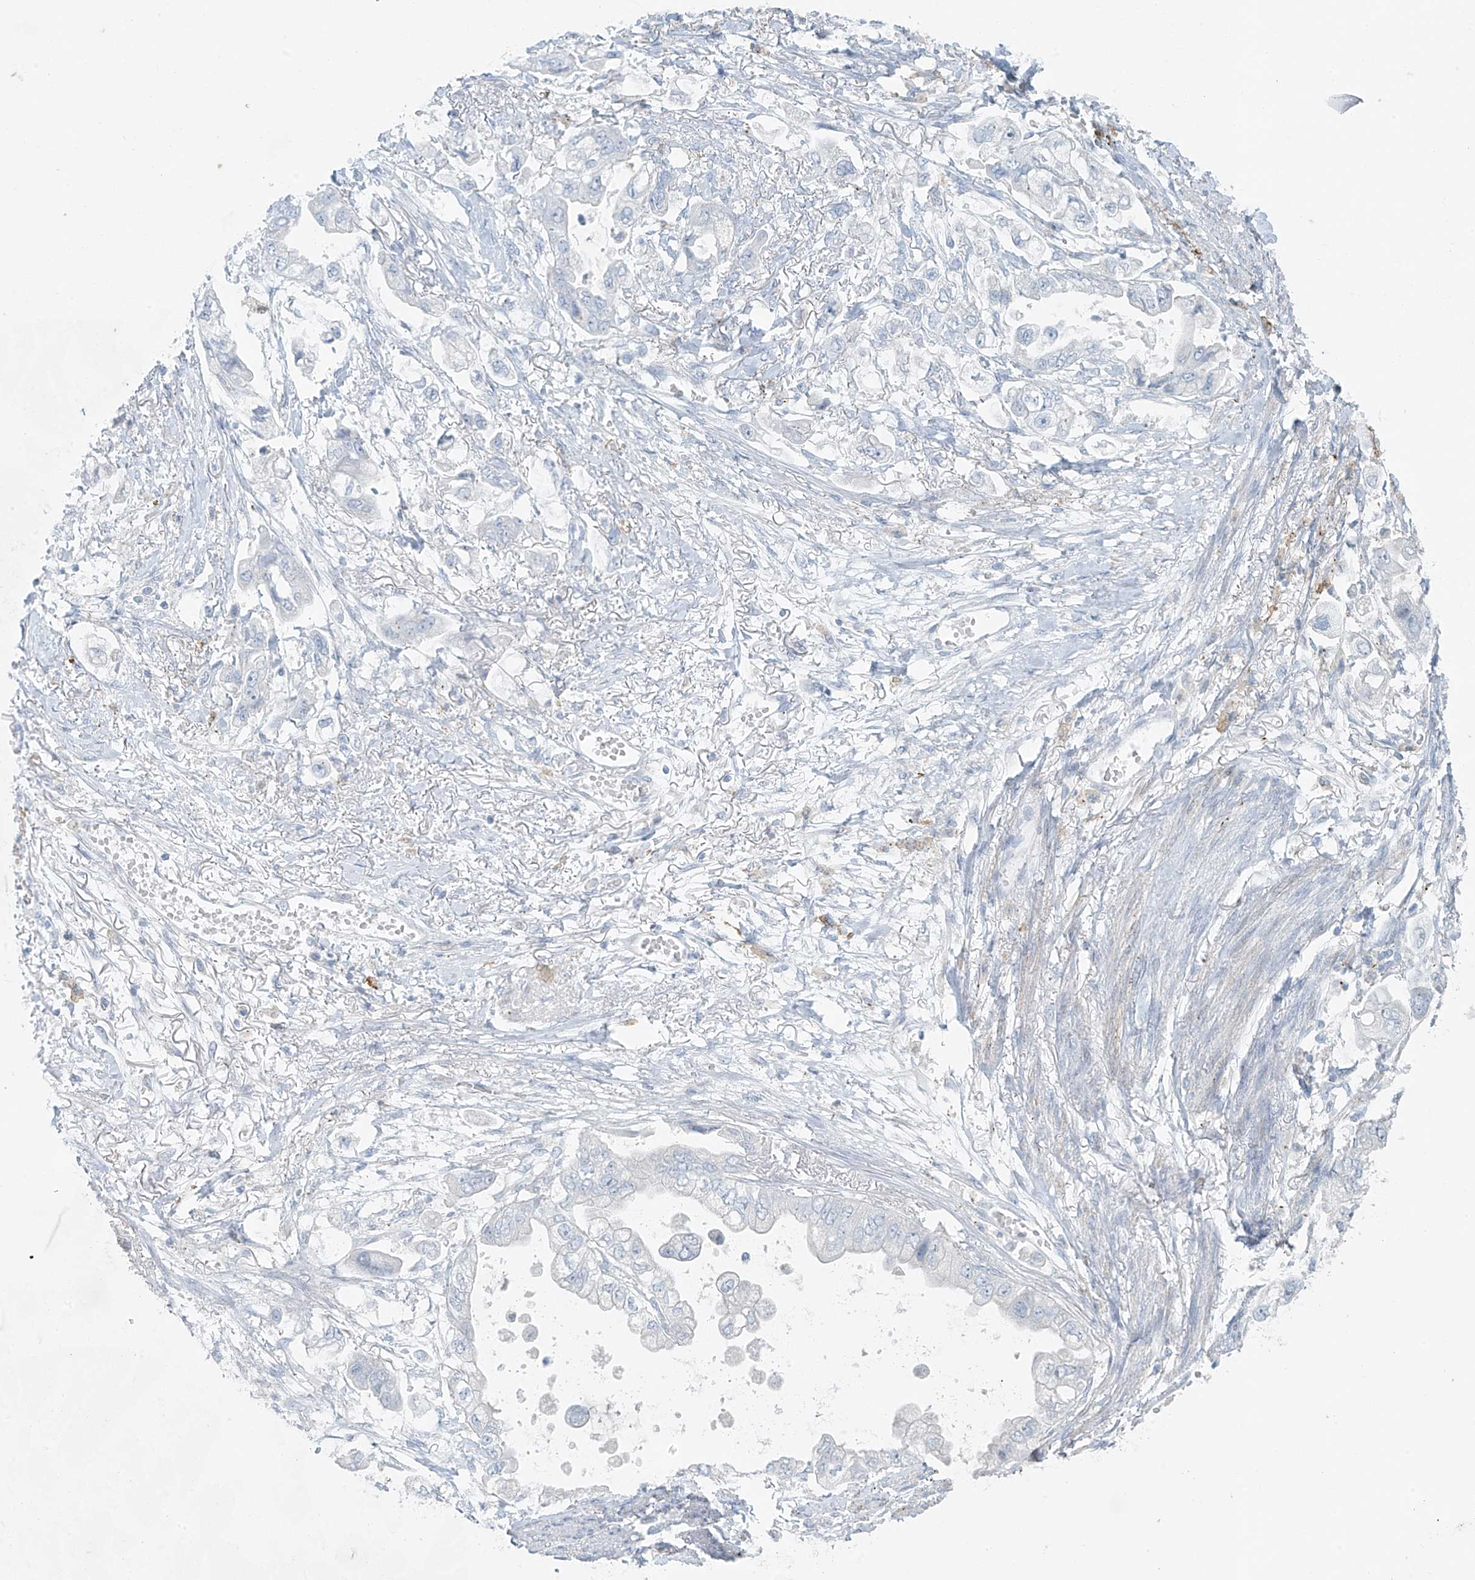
{"staining": {"intensity": "negative", "quantity": "none", "location": "none"}, "tissue": "stomach cancer", "cell_type": "Tumor cells", "image_type": "cancer", "snomed": [{"axis": "morphology", "description": "Adenocarcinoma, NOS"}, {"axis": "topography", "description": "Stomach"}], "caption": "An image of stomach cancer stained for a protein demonstrates no brown staining in tumor cells. (Immunohistochemistry (ihc), brightfield microscopy, high magnification).", "gene": "SLC25A43", "patient": {"sex": "male", "age": 62}}